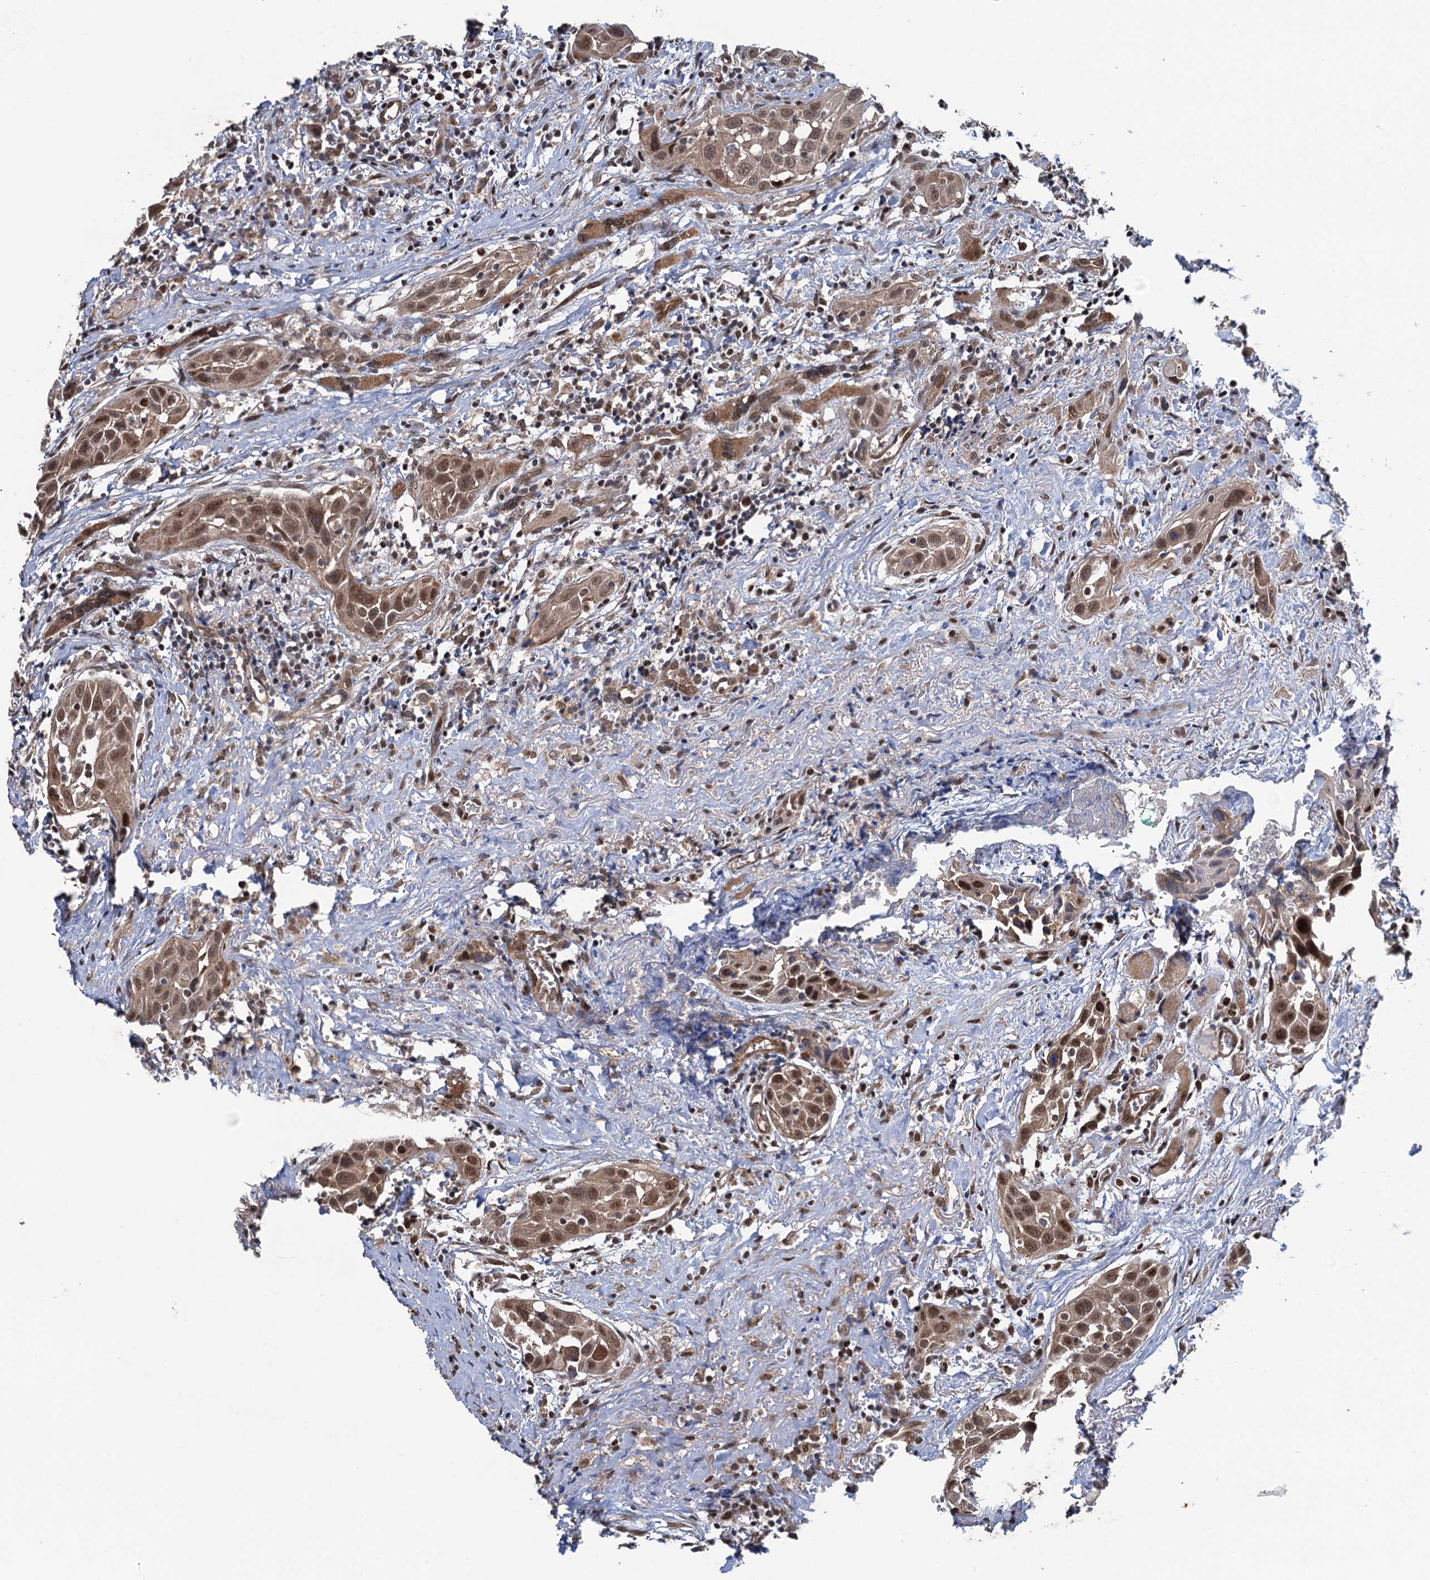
{"staining": {"intensity": "moderate", "quantity": ">75%", "location": "cytoplasmic/membranous,nuclear"}, "tissue": "head and neck cancer", "cell_type": "Tumor cells", "image_type": "cancer", "snomed": [{"axis": "morphology", "description": "Squamous cell carcinoma, NOS"}, {"axis": "topography", "description": "Oral tissue"}, {"axis": "topography", "description": "Head-Neck"}], "caption": "A brown stain shows moderate cytoplasmic/membranous and nuclear positivity of a protein in head and neck squamous cell carcinoma tumor cells.", "gene": "EVX2", "patient": {"sex": "female", "age": 50}}